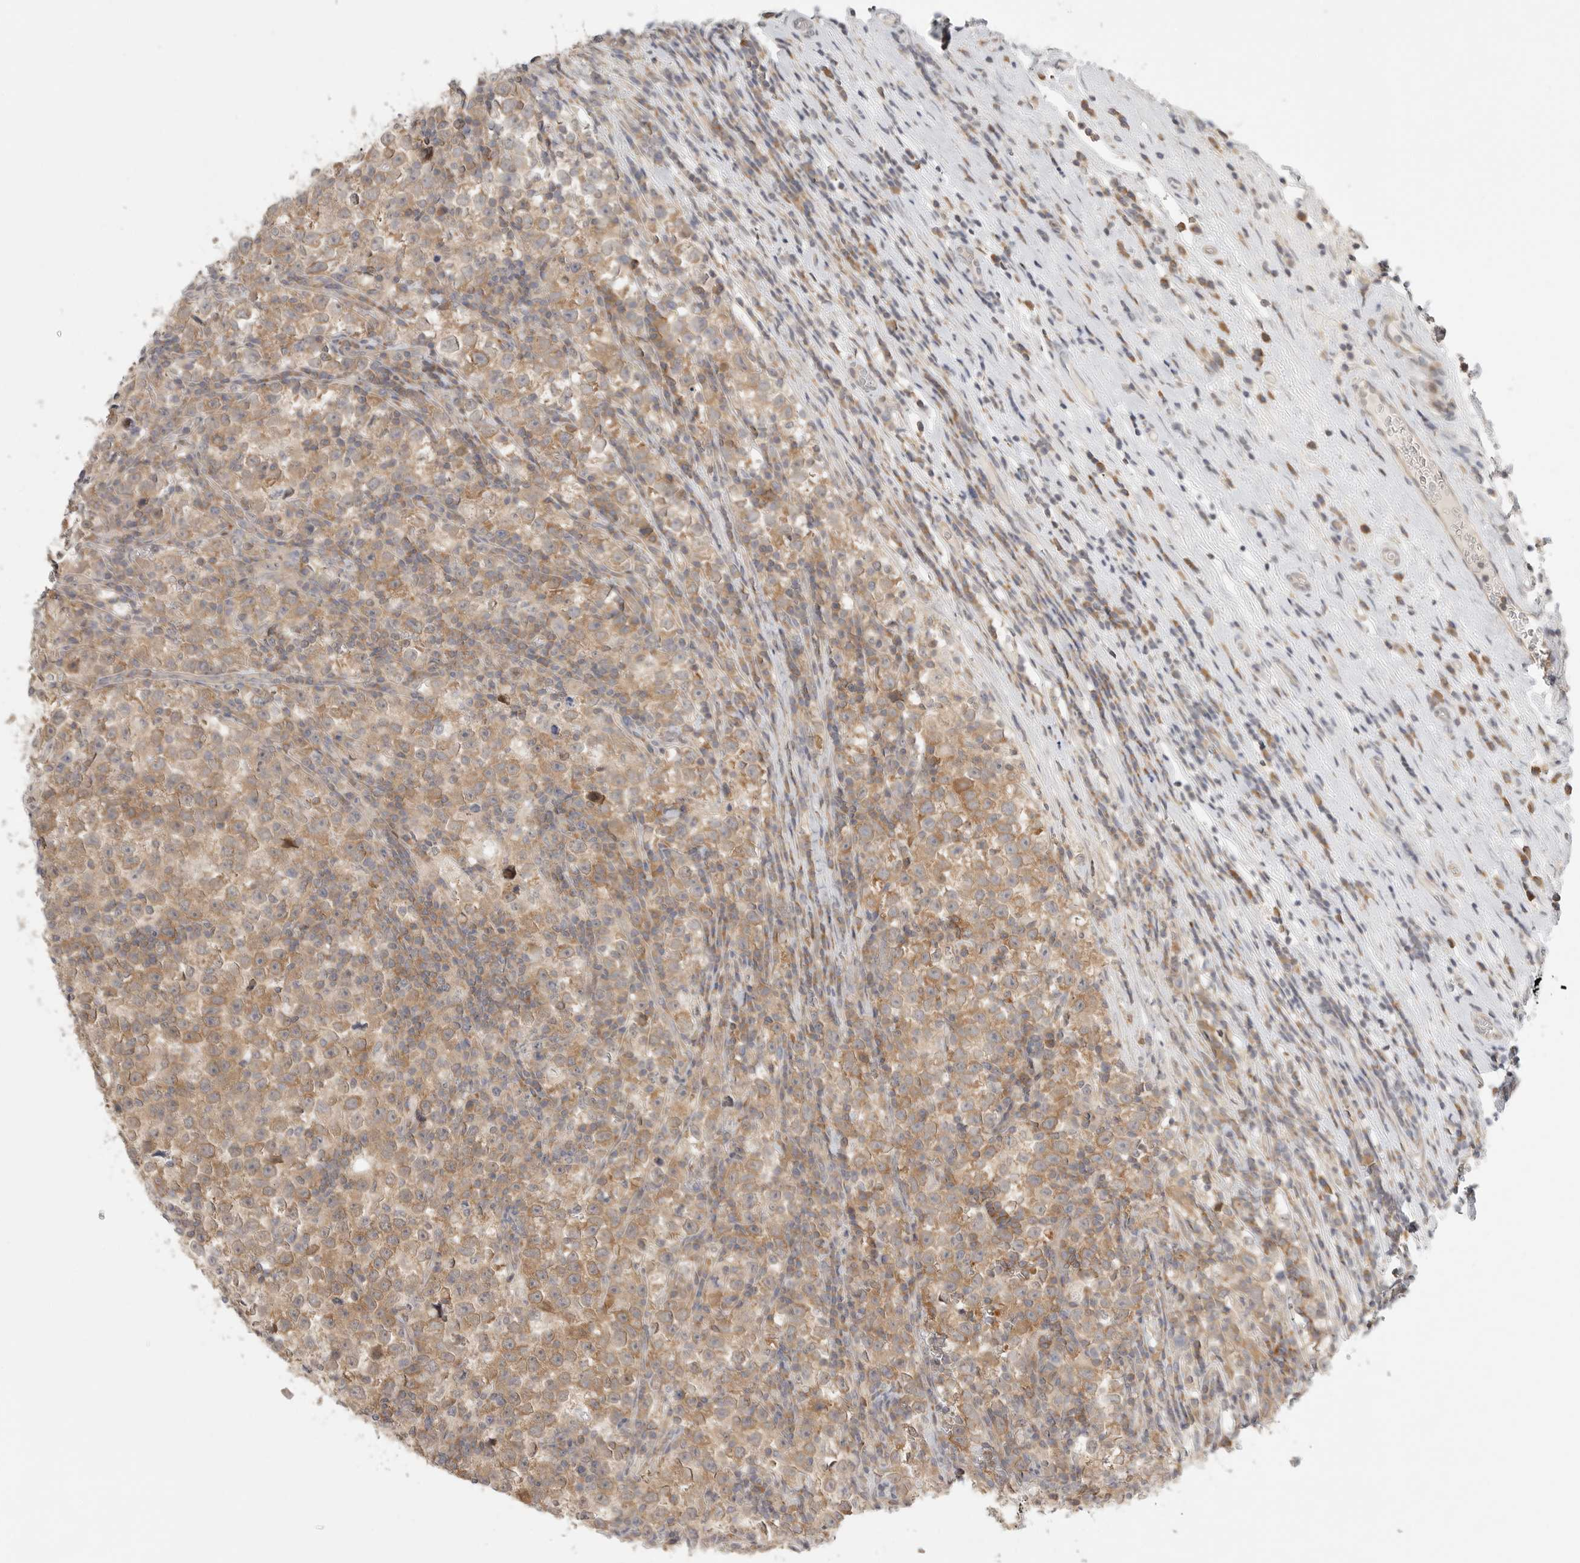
{"staining": {"intensity": "moderate", "quantity": "25%-75%", "location": "cytoplasmic/membranous"}, "tissue": "testis cancer", "cell_type": "Tumor cells", "image_type": "cancer", "snomed": [{"axis": "morphology", "description": "Normal tissue, NOS"}, {"axis": "morphology", "description": "Seminoma, NOS"}, {"axis": "topography", "description": "Testis"}], "caption": "Immunohistochemistry (IHC) of testis seminoma displays medium levels of moderate cytoplasmic/membranous expression in about 25%-75% of tumor cells.", "gene": "HDAC6", "patient": {"sex": "male", "age": 43}}